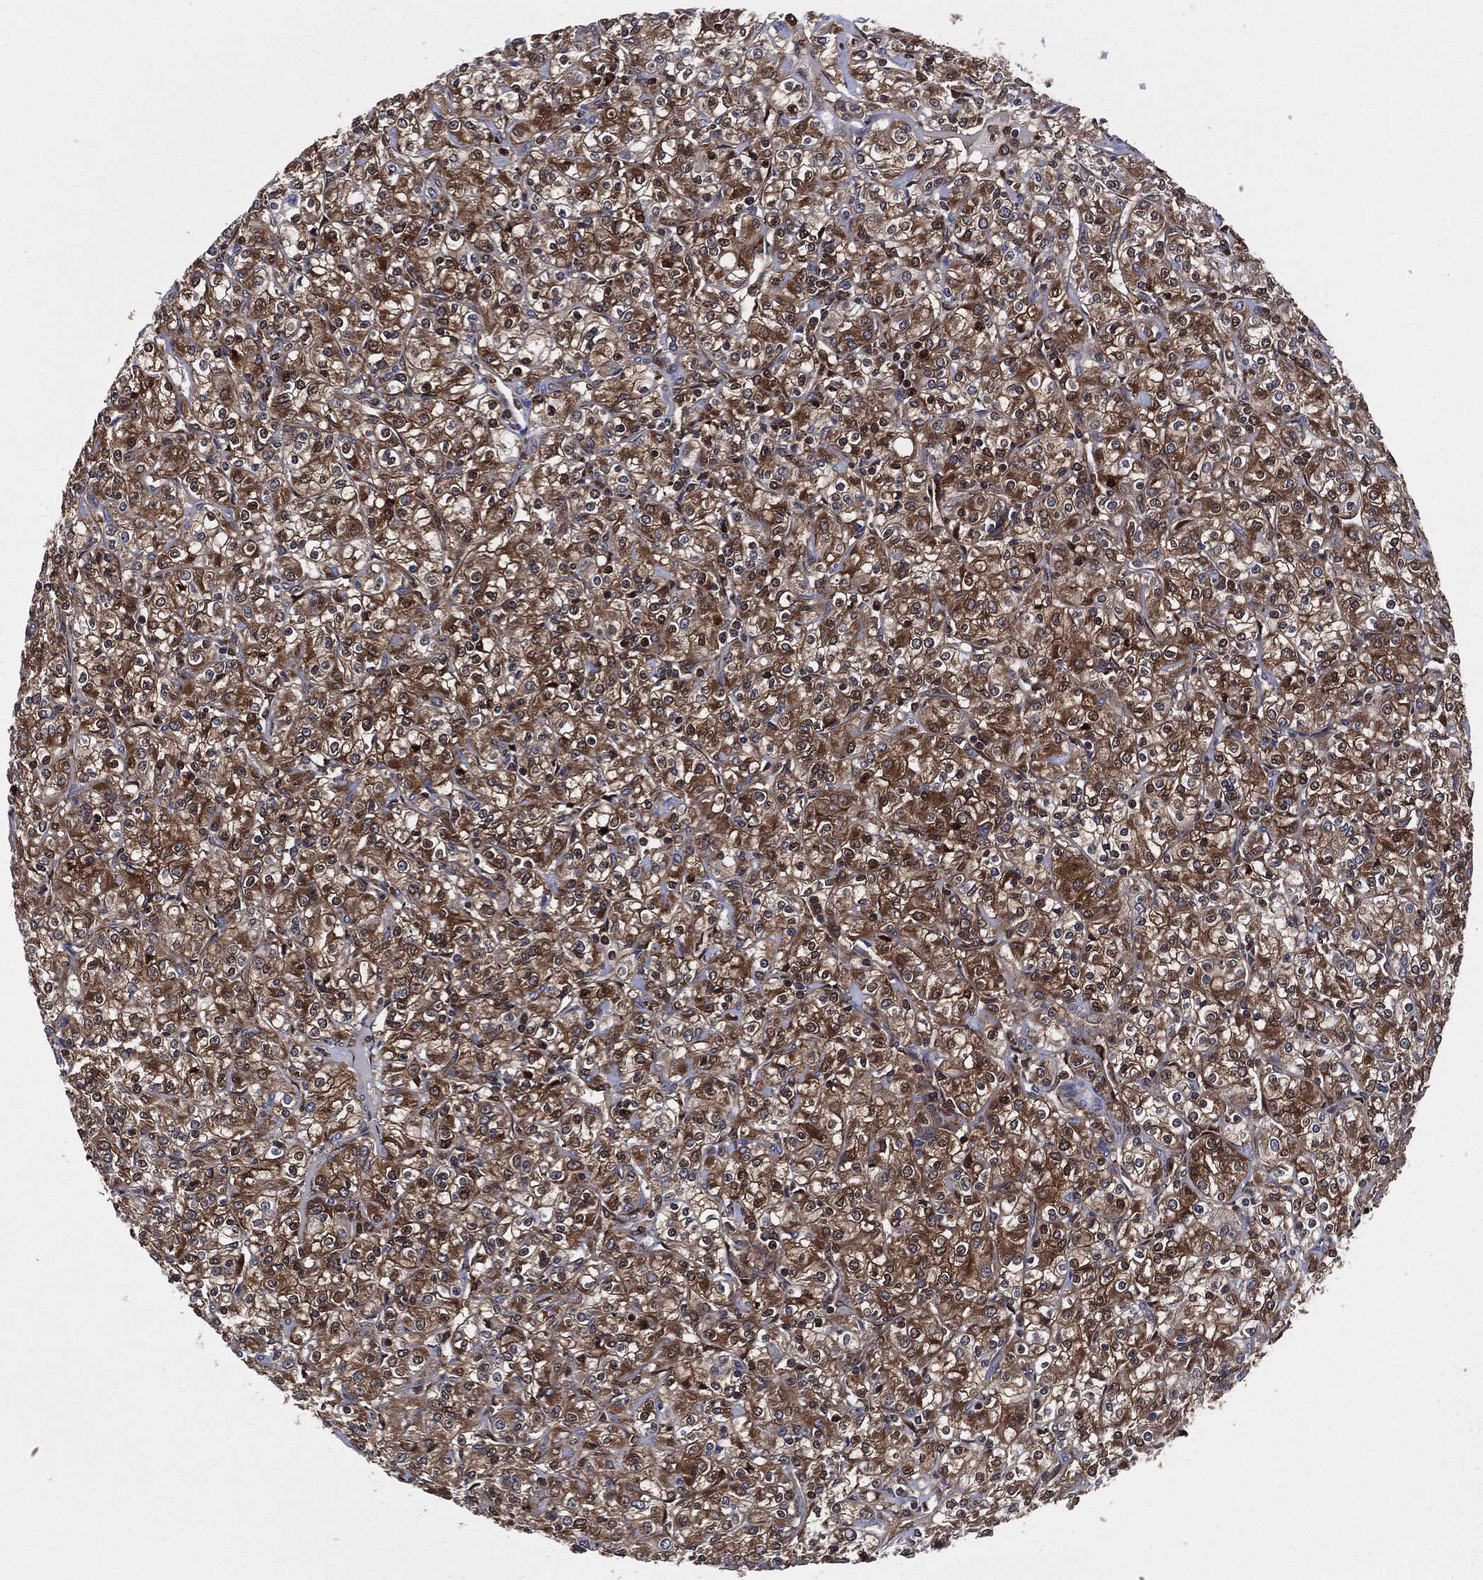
{"staining": {"intensity": "moderate", "quantity": ">75%", "location": "cytoplasmic/membranous"}, "tissue": "renal cancer", "cell_type": "Tumor cells", "image_type": "cancer", "snomed": [{"axis": "morphology", "description": "Adenocarcinoma, NOS"}, {"axis": "topography", "description": "Kidney"}], "caption": "Protein staining shows moderate cytoplasmic/membranous positivity in about >75% of tumor cells in renal cancer (adenocarcinoma). The protein is stained brown, and the nuclei are stained in blue (DAB (3,3'-diaminobenzidine) IHC with brightfield microscopy, high magnification).", "gene": "XPNPEP1", "patient": {"sex": "male", "age": 77}}